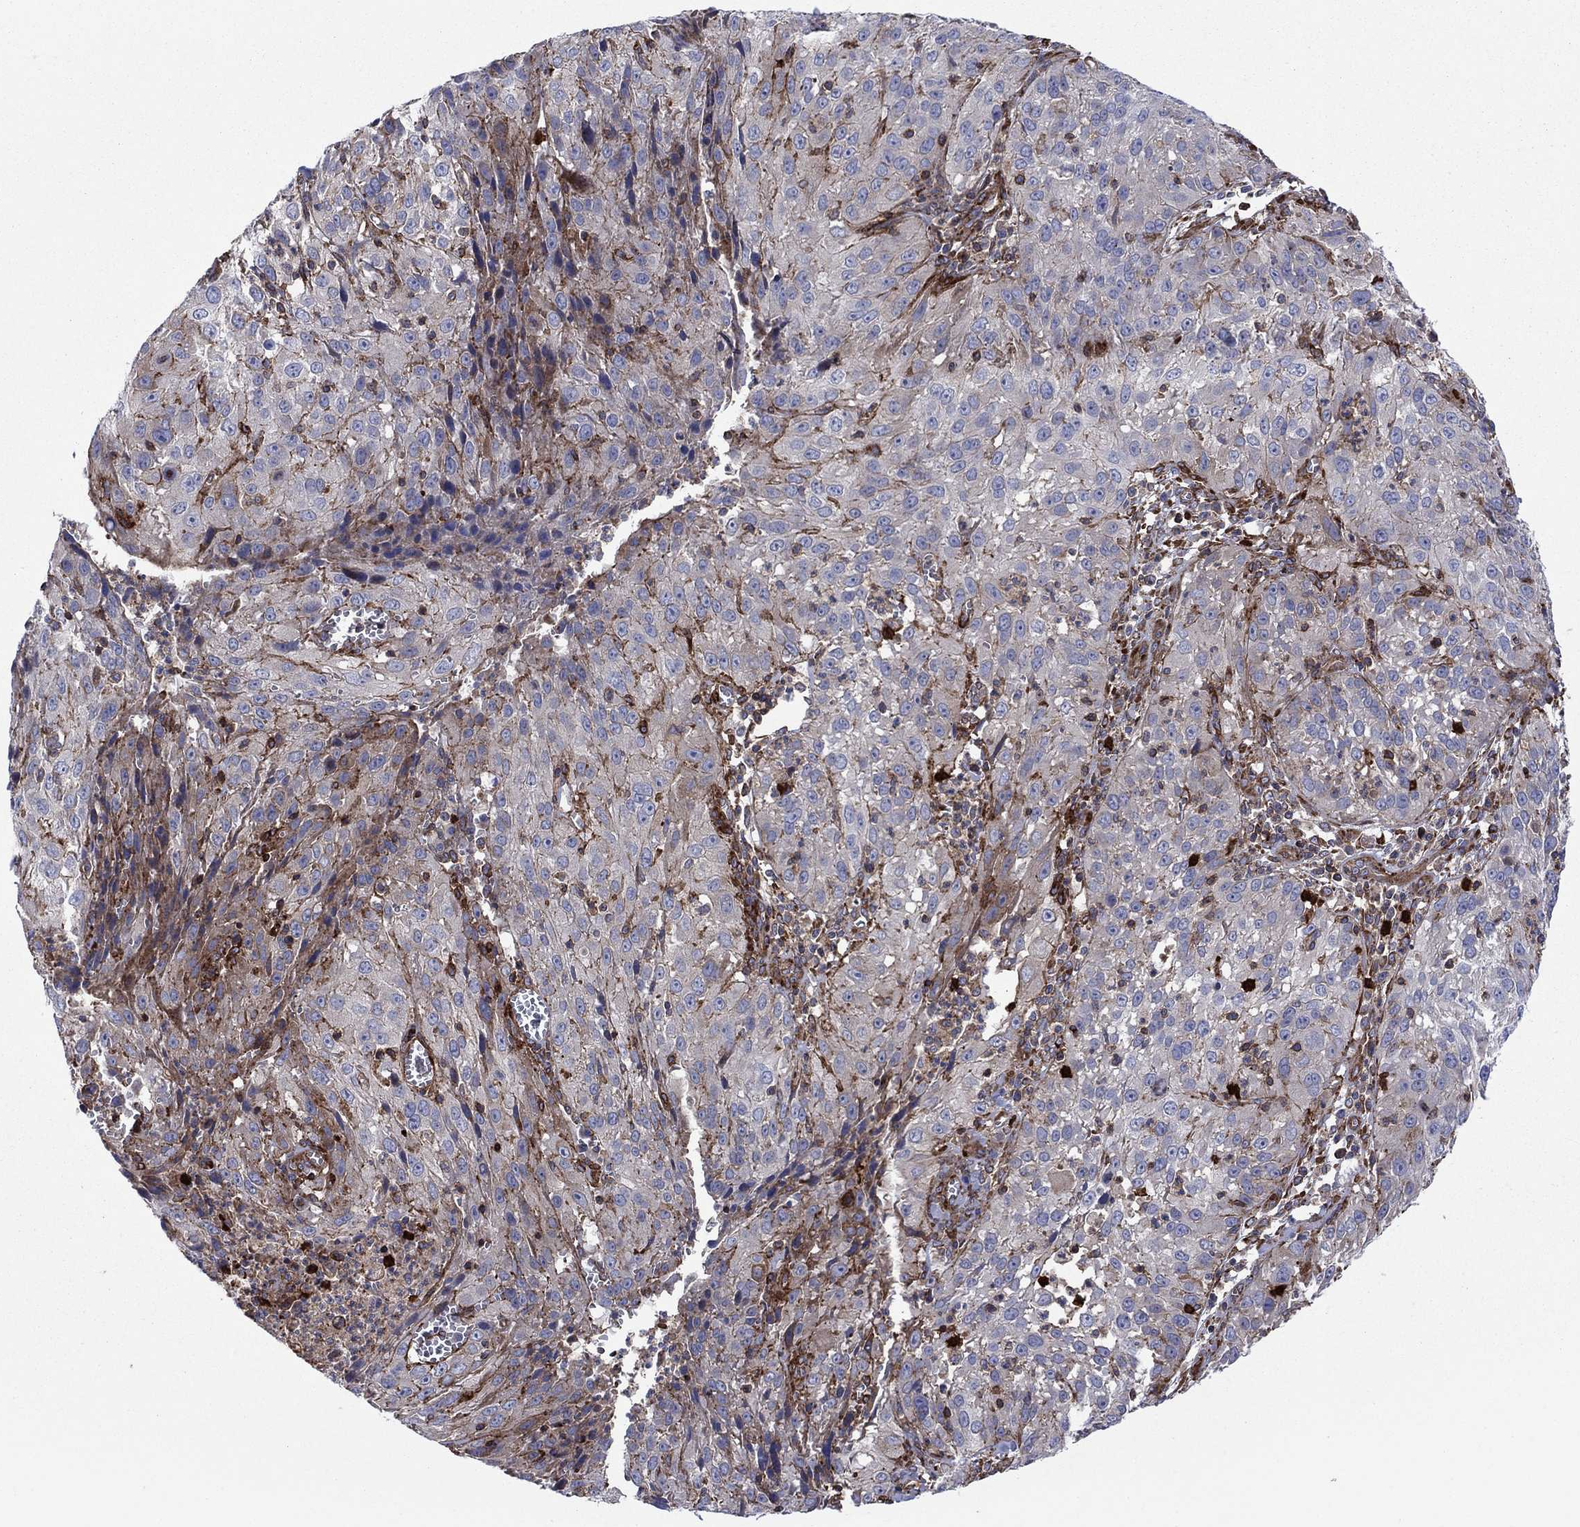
{"staining": {"intensity": "strong", "quantity": "<25%", "location": "cytoplasmic/membranous"}, "tissue": "cervical cancer", "cell_type": "Tumor cells", "image_type": "cancer", "snomed": [{"axis": "morphology", "description": "Squamous cell carcinoma, NOS"}, {"axis": "topography", "description": "Cervix"}], "caption": "A high-resolution image shows immunohistochemistry (IHC) staining of squamous cell carcinoma (cervical), which reveals strong cytoplasmic/membranous staining in about <25% of tumor cells. The staining is performed using DAB brown chromogen to label protein expression. The nuclei are counter-stained blue using hematoxylin.", "gene": "PAG1", "patient": {"sex": "female", "age": 32}}